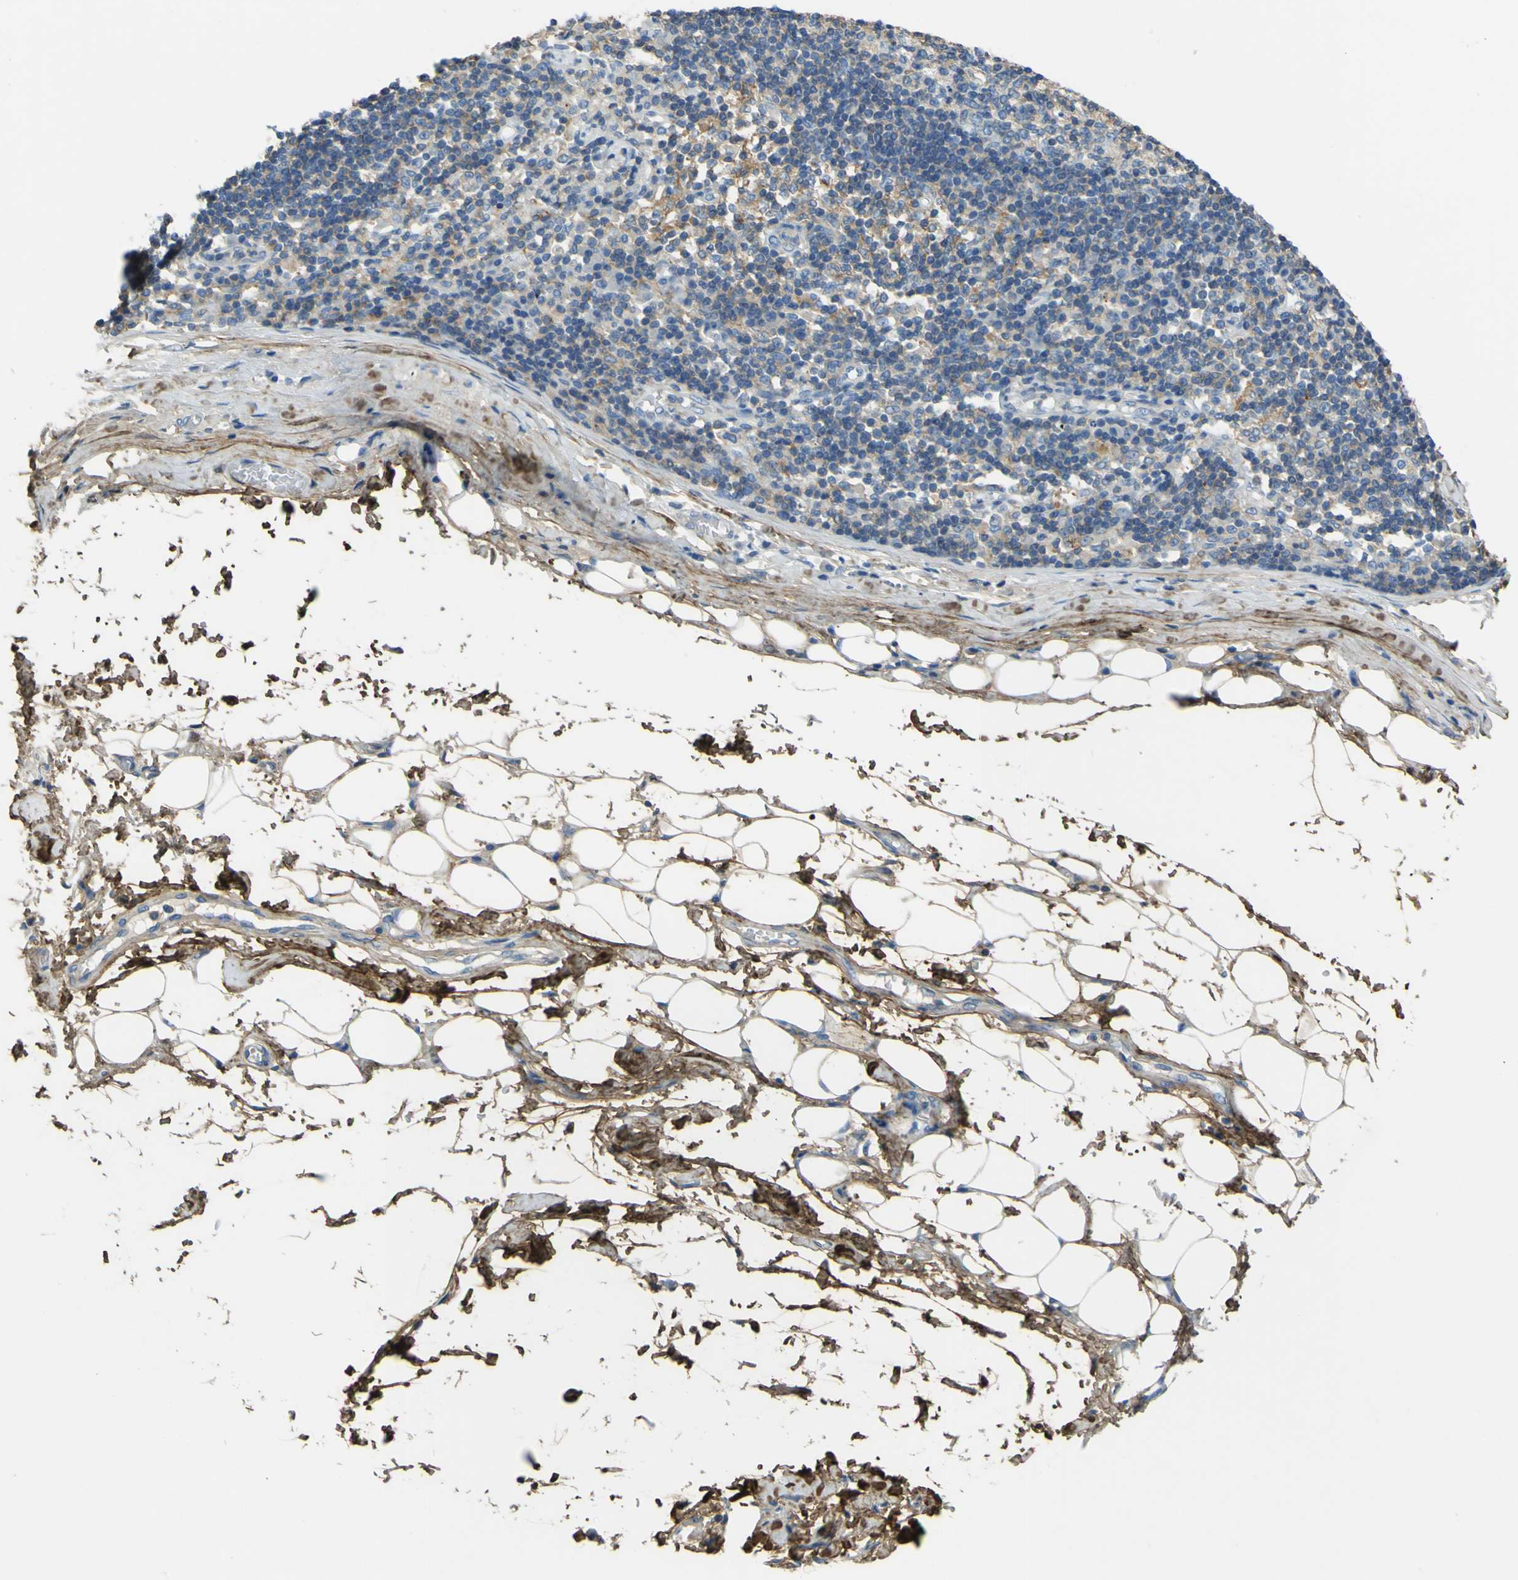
{"staining": {"intensity": "weak", "quantity": ">75%", "location": "cytoplasmic/membranous"}, "tissue": "adipose tissue", "cell_type": "Adipocytes", "image_type": "normal", "snomed": [{"axis": "morphology", "description": "Normal tissue, NOS"}, {"axis": "morphology", "description": "Adenocarcinoma, NOS"}, {"axis": "topography", "description": "Esophagus"}], "caption": "This is a photomicrograph of IHC staining of unremarkable adipose tissue, which shows weak staining in the cytoplasmic/membranous of adipocytes.", "gene": "OGN", "patient": {"sex": "male", "age": 62}}